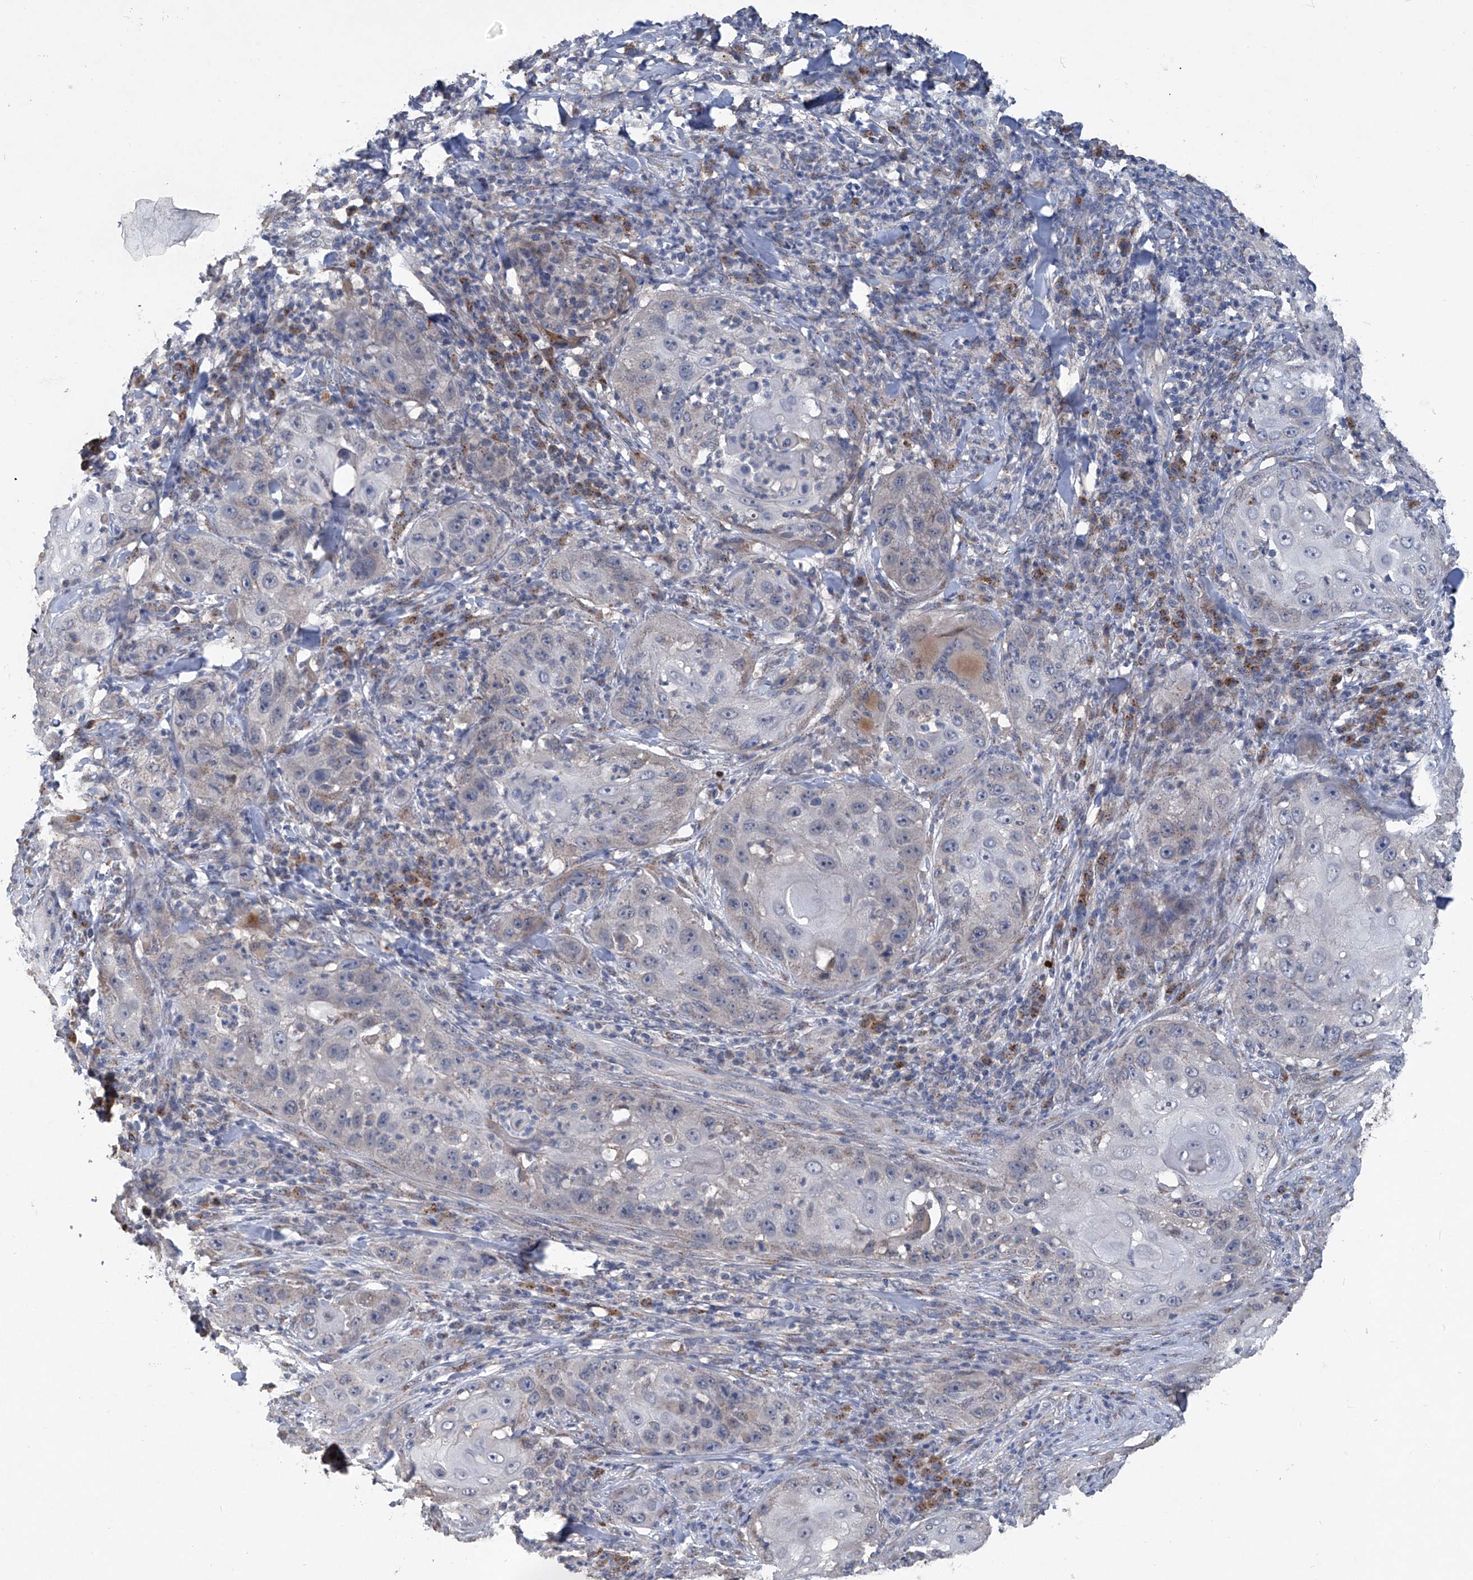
{"staining": {"intensity": "negative", "quantity": "none", "location": "none"}, "tissue": "skin cancer", "cell_type": "Tumor cells", "image_type": "cancer", "snomed": [{"axis": "morphology", "description": "Squamous cell carcinoma, NOS"}, {"axis": "topography", "description": "Skin"}], "caption": "The micrograph exhibits no significant staining in tumor cells of squamous cell carcinoma (skin).", "gene": "PCSK5", "patient": {"sex": "female", "age": 44}}